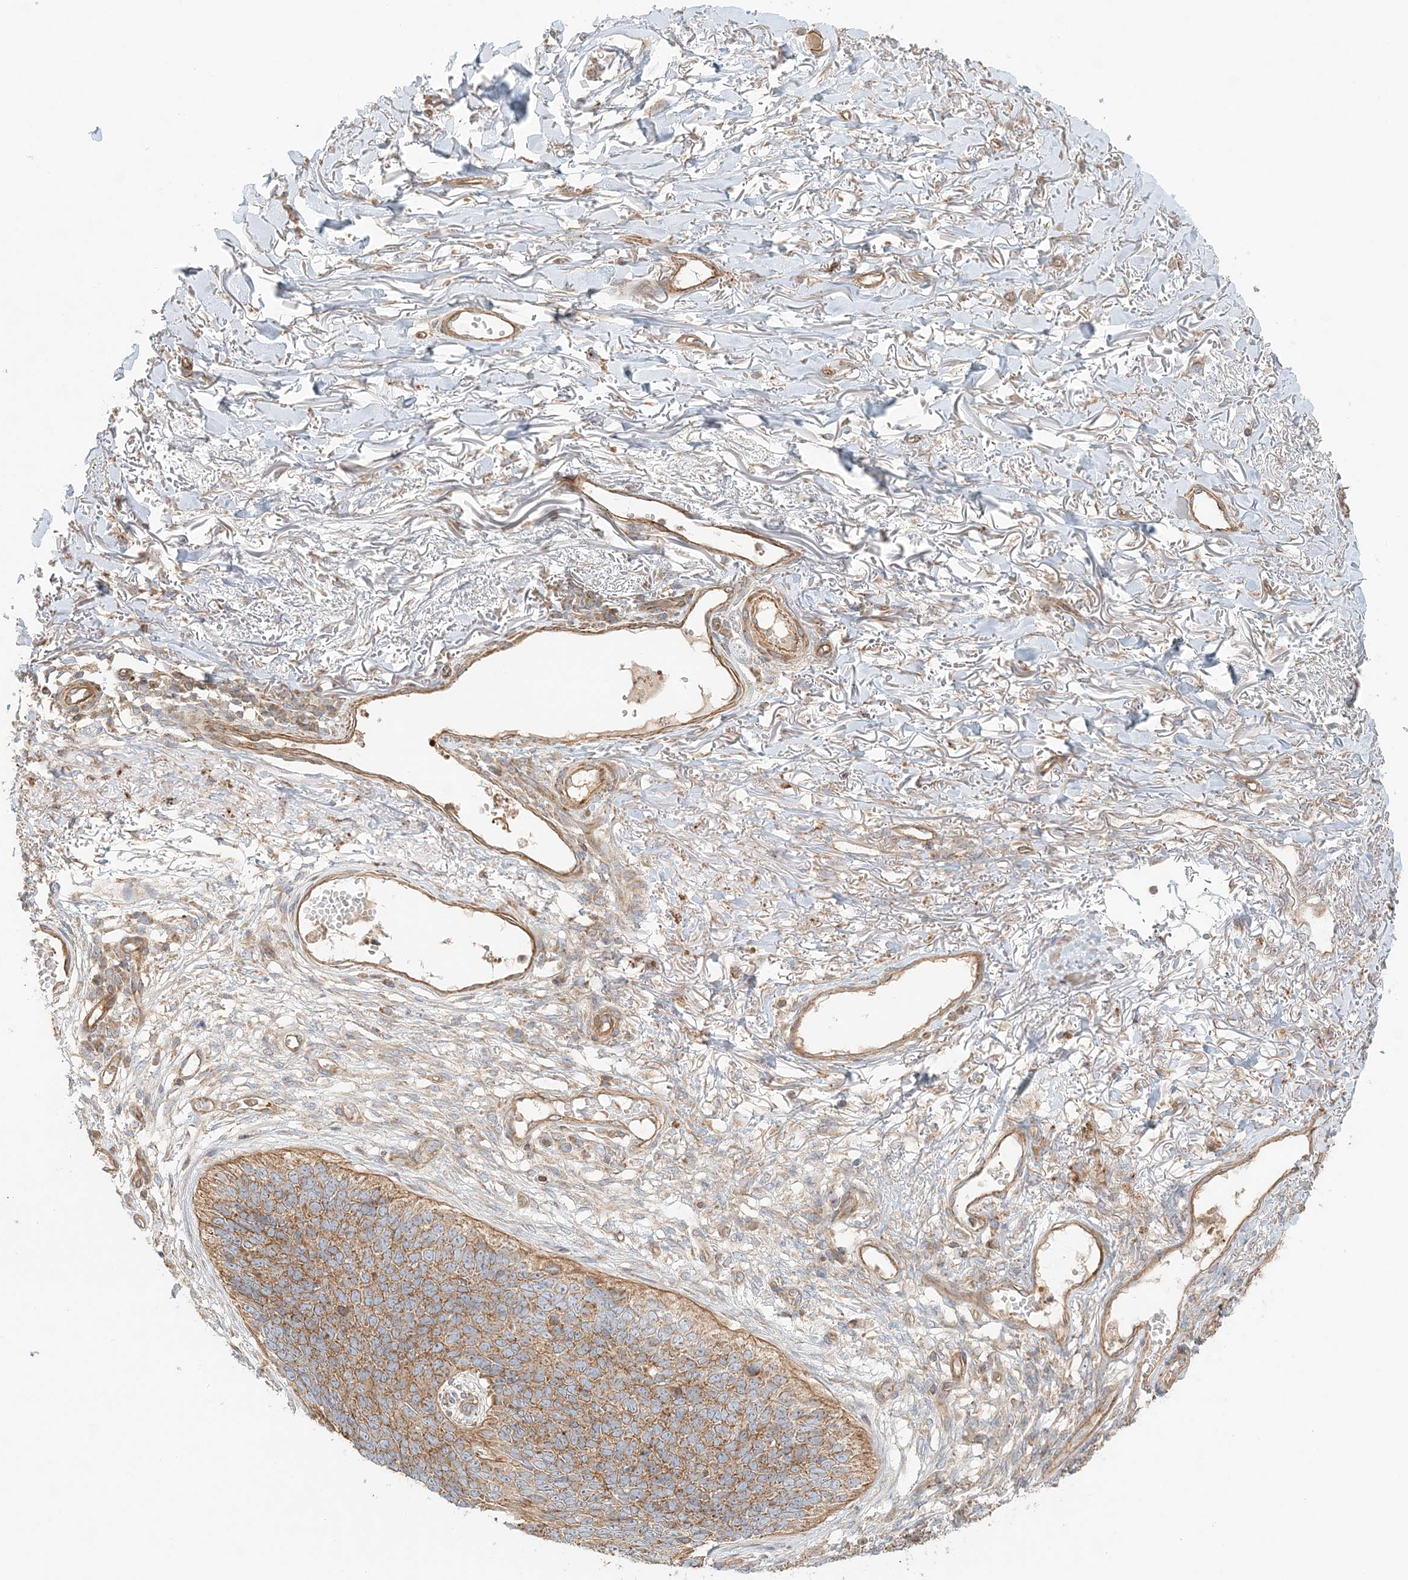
{"staining": {"intensity": "moderate", "quantity": ">75%", "location": "cytoplasmic/membranous"}, "tissue": "skin cancer", "cell_type": "Tumor cells", "image_type": "cancer", "snomed": [{"axis": "morphology", "description": "Basal cell carcinoma"}, {"axis": "topography", "description": "Skin"}], "caption": "Brown immunohistochemical staining in human skin cancer displays moderate cytoplasmic/membranous expression in about >75% of tumor cells. (DAB = brown stain, brightfield microscopy at high magnification).", "gene": "KIAA0232", "patient": {"sex": "female", "age": 84}}